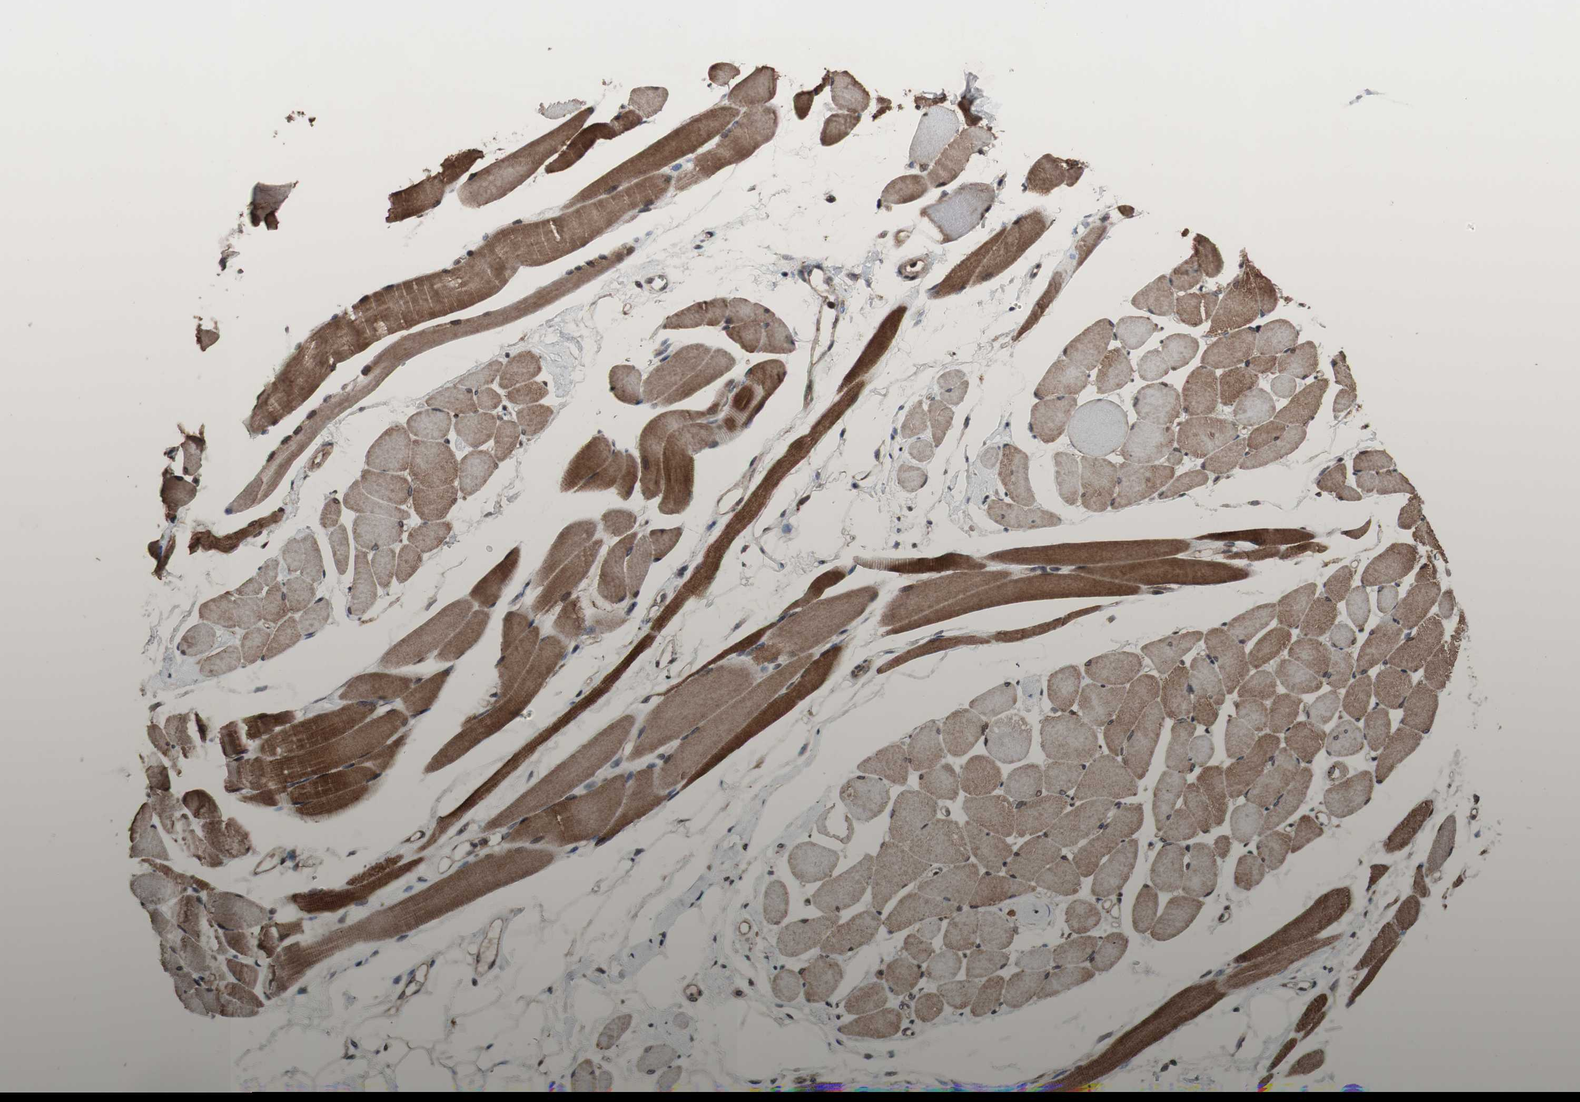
{"staining": {"intensity": "moderate", "quantity": ">75%", "location": "cytoplasmic/membranous"}, "tissue": "skeletal muscle", "cell_type": "Myocytes", "image_type": "normal", "snomed": [{"axis": "morphology", "description": "Normal tissue, NOS"}, {"axis": "topography", "description": "Skeletal muscle"}, {"axis": "topography", "description": "Peripheral nerve tissue"}], "caption": "Immunohistochemical staining of unremarkable human skeletal muscle displays moderate cytoplasmic/membranous protein staining in about >75% of myocytes. Nuclei are stained in blue.", "gene": "KANSL1", "patient": {"sex": "female", "age": 84}}